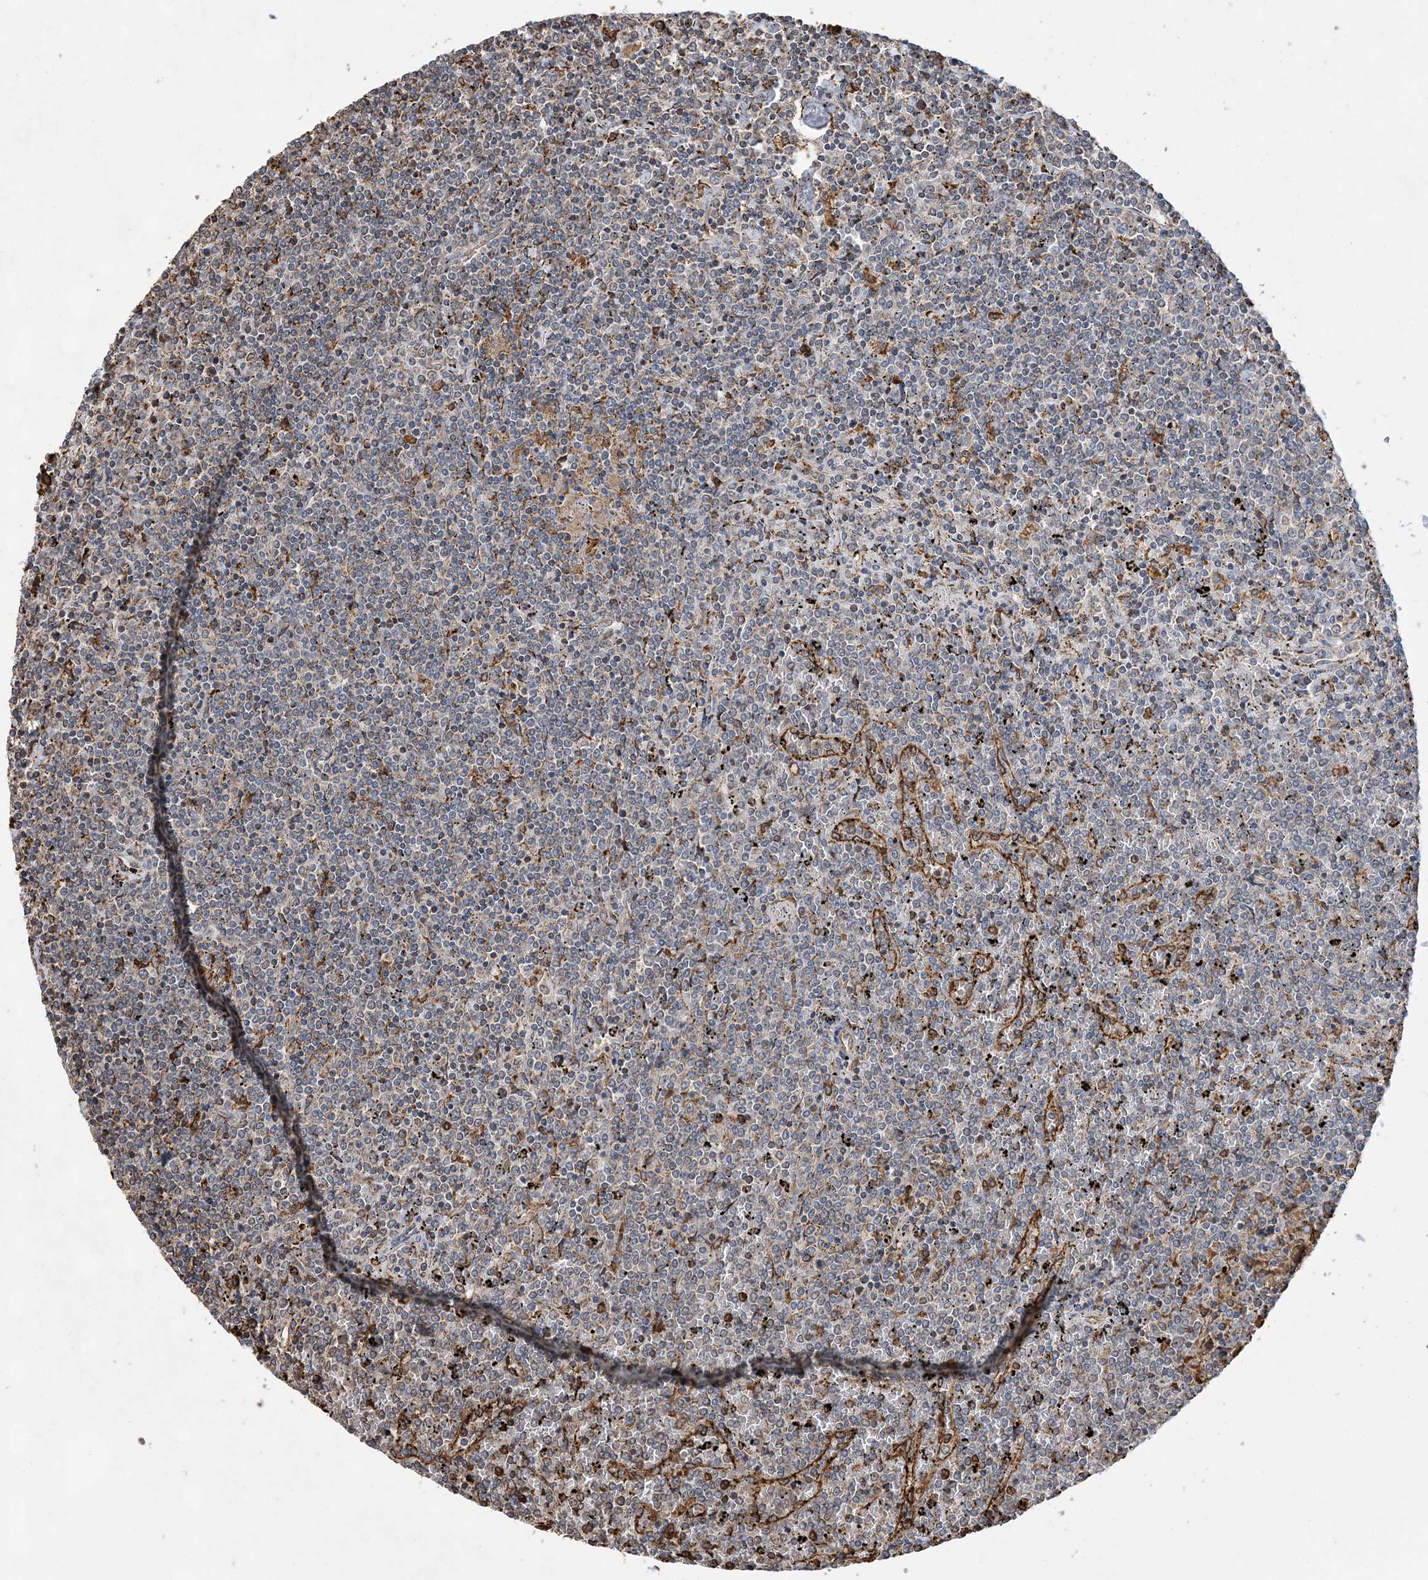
{"staining": {"intensity": "negative", "quantity": "none", "location": "none"}, "tissue": "lymphoma", "cell_type": "Tumor cells", "image_type": "cancer", "snomed": [{"axis": "morphology", "description": "Malignant lymphoma, non-Hodgkin's type, Low grade"}, {"axis": "topography", "description": "Spleen"}], "caption": "Immunohistochemistry of lymphoma reveals no expression in tumor cells.", "gene": "WDR12", "patient": {"sex": "female", "age": 19}}